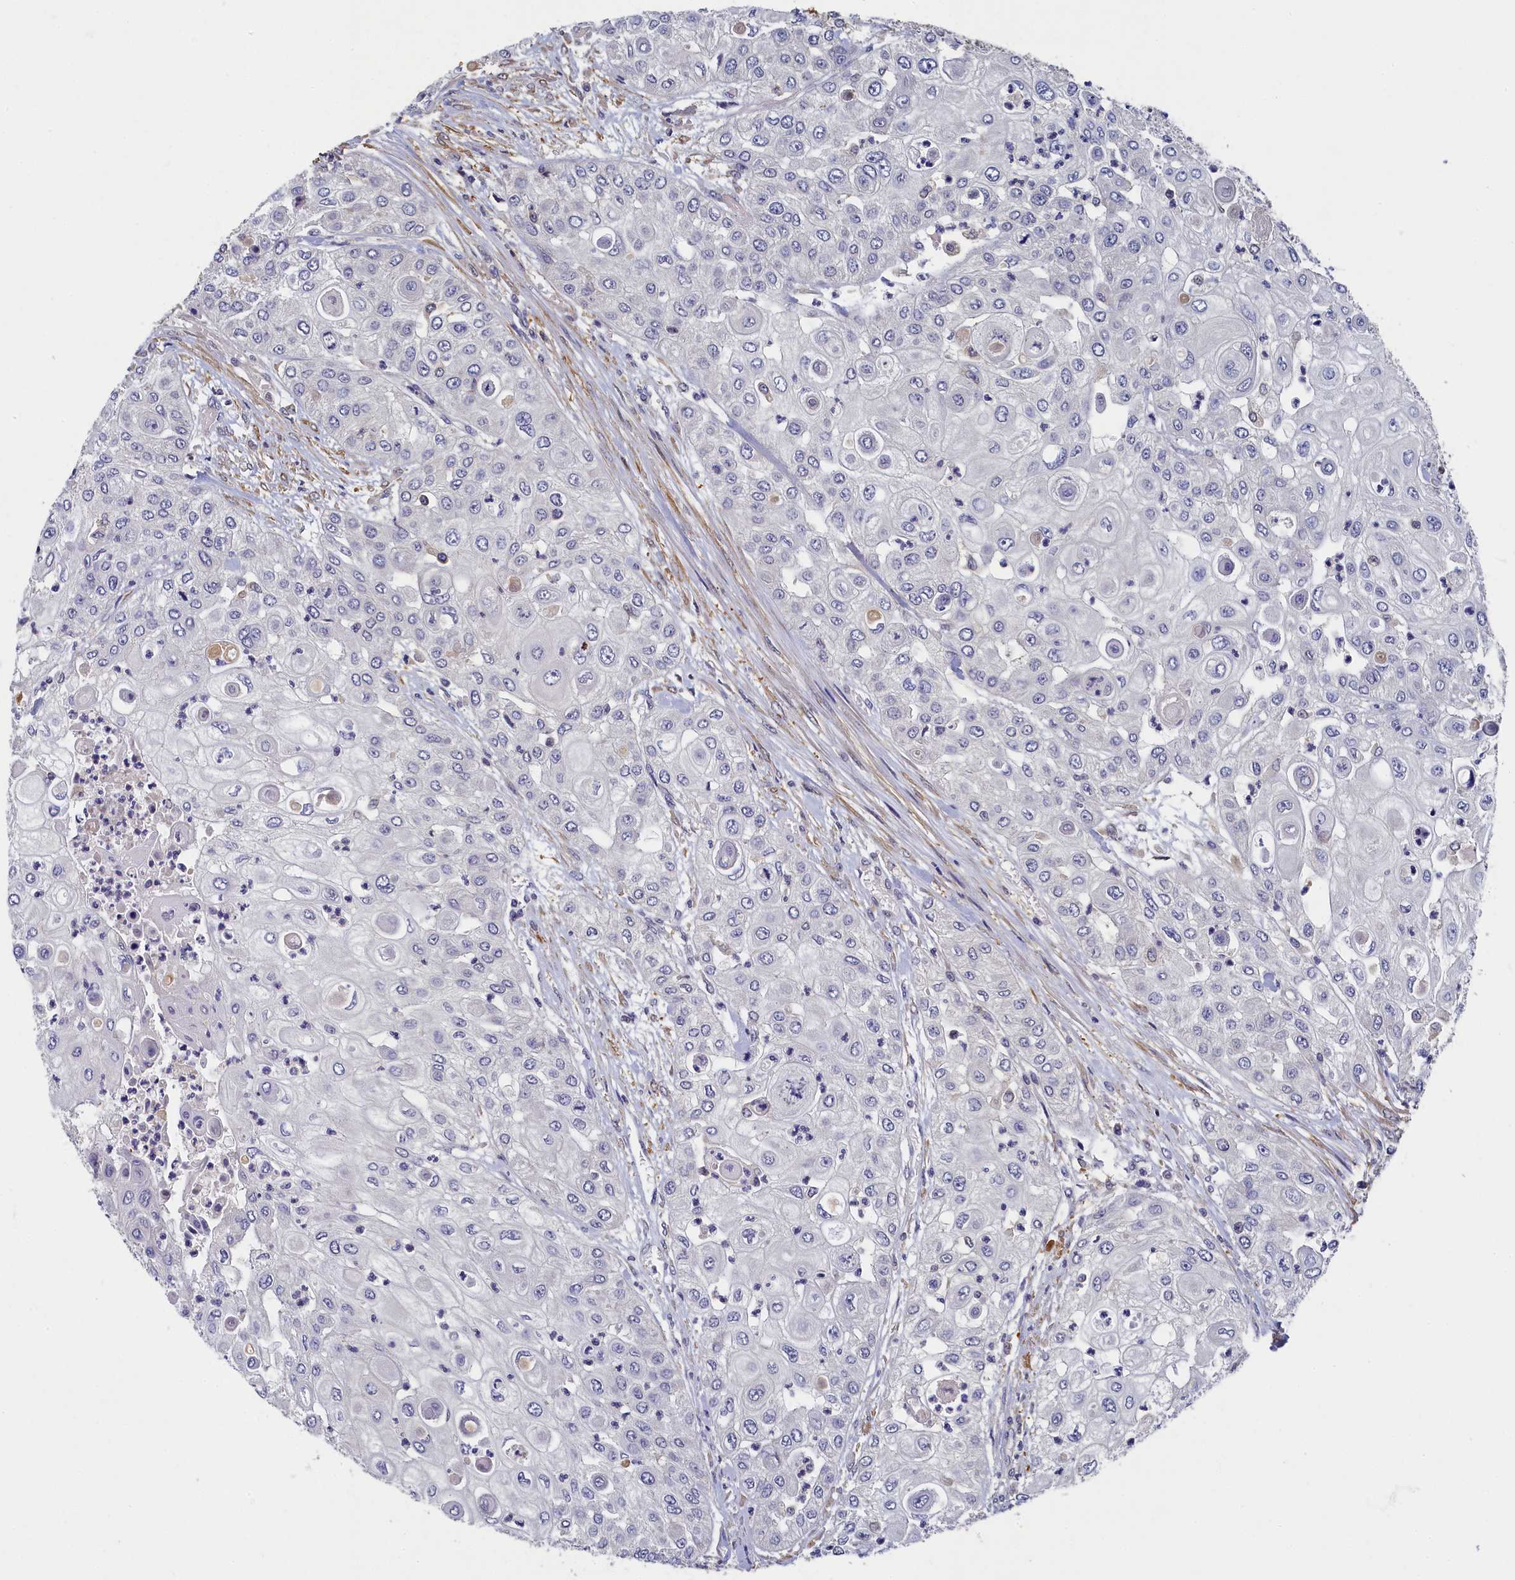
{"staining": {"intensity": "negative", "quantity": "none", "location": "none"}, "tissue": "urothelial cancer", "cell_type": "Tumor cells", "image_type": "cancer", "snomed": [{"axis": "morphology", "description": "Urothelial carcinoma, High grade"}, {"axis": "topography", "description": "Urinary bladder"}], "caption": "Urothelial cancer stained for a protein using immunohistochemistry demonstrates no expression tumor cells.", "gene": "TBCB", "patient": {"sex": "female", "age": 79}}